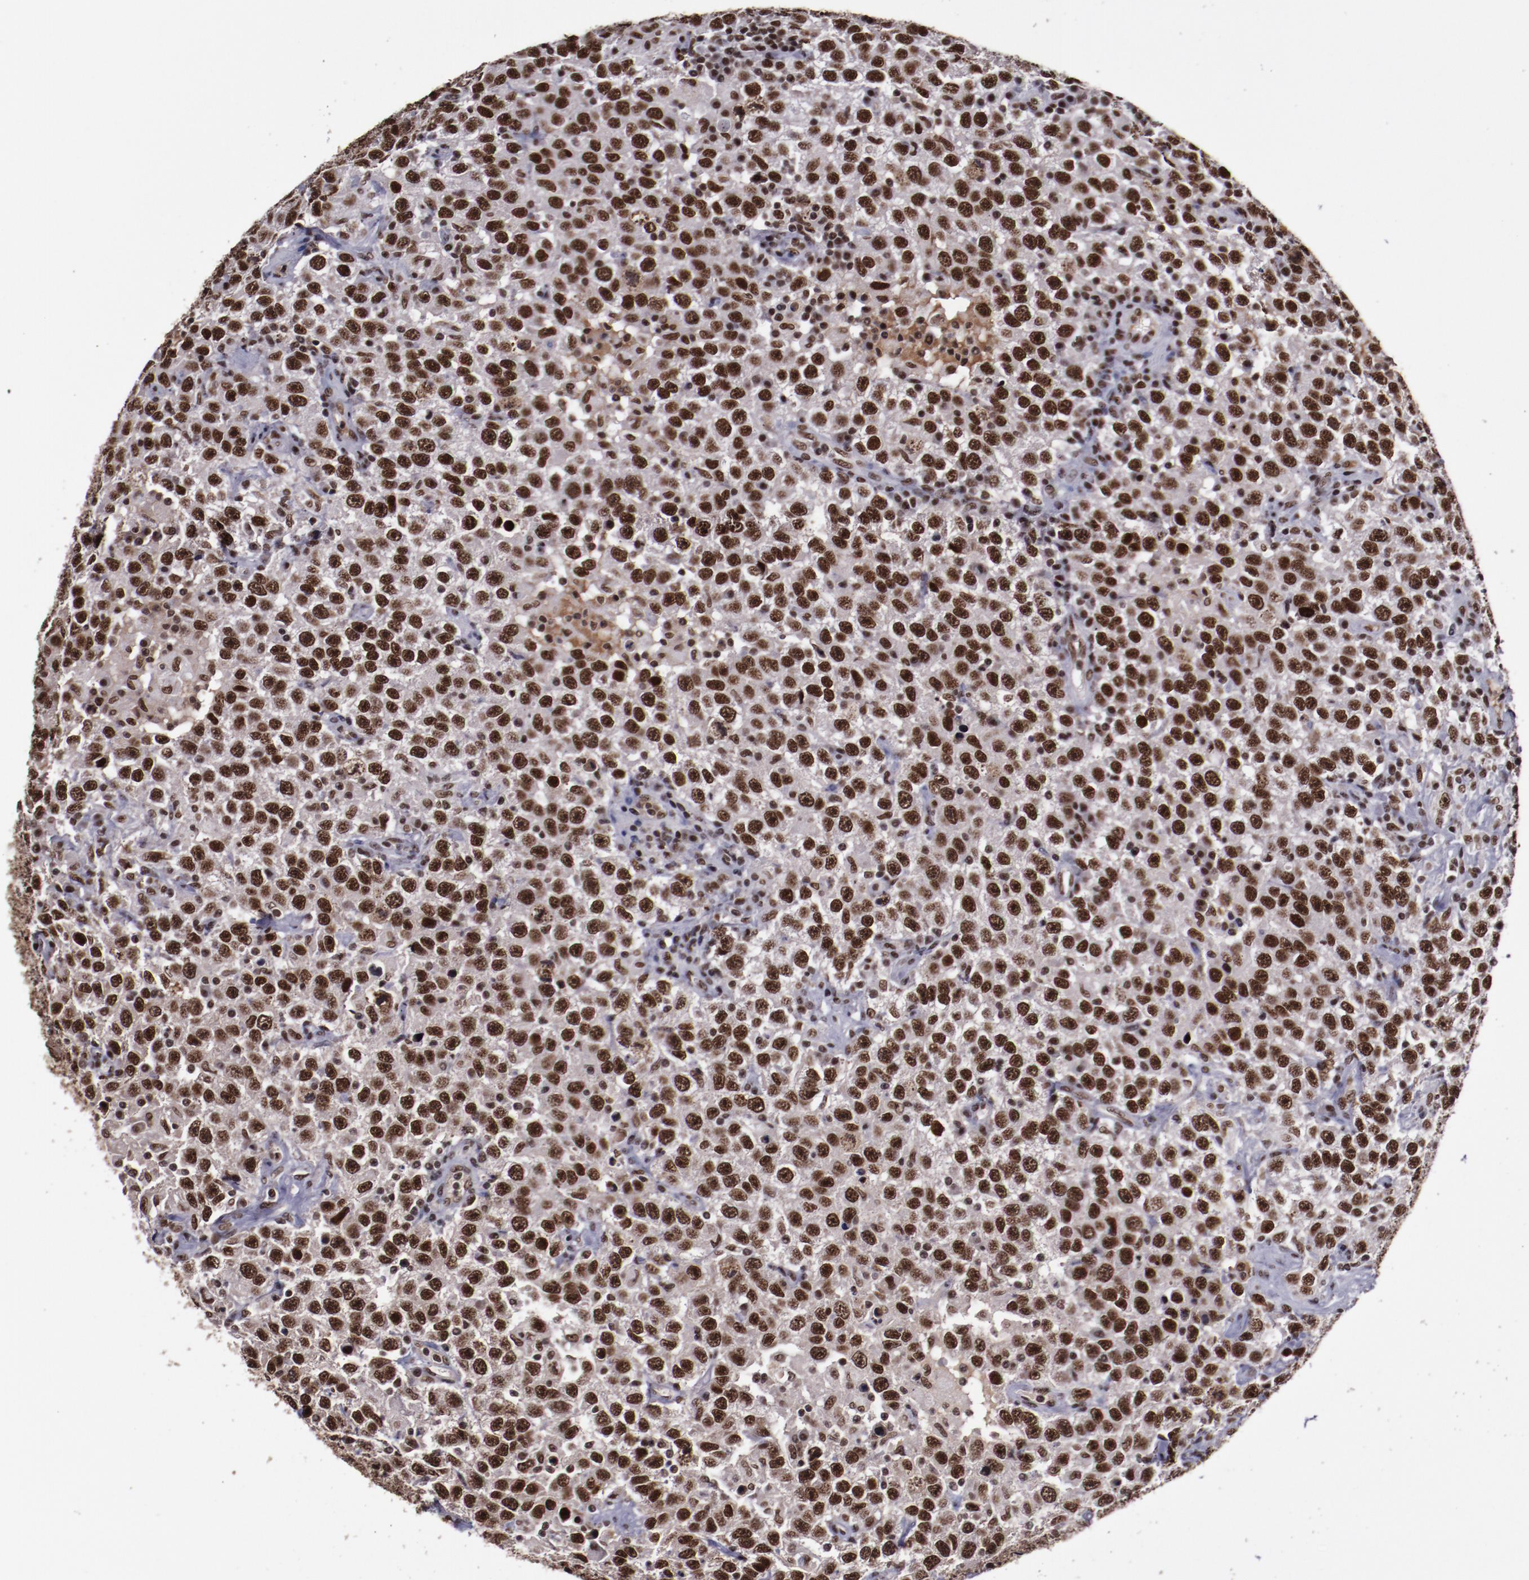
{"staining": {"intensity": "strong", "quantity": ">75%", "location": "nuclear"}, "tissue": "testis cancer", "cell_type": "Tumor cells", "image_type": "cancer", "snomed": [{"axis": "morphology", "description": "Seminoma, NOS"}, {"axis": "topography", "description": "Testis"}], "caption": "Immunohistochemical staining of human seminoma (testis) exhibits high levels of strong nuclear expression in about >75% of tumor cells.", "gene": "ERH", "patient": {"sex": "male", "age": 41}}